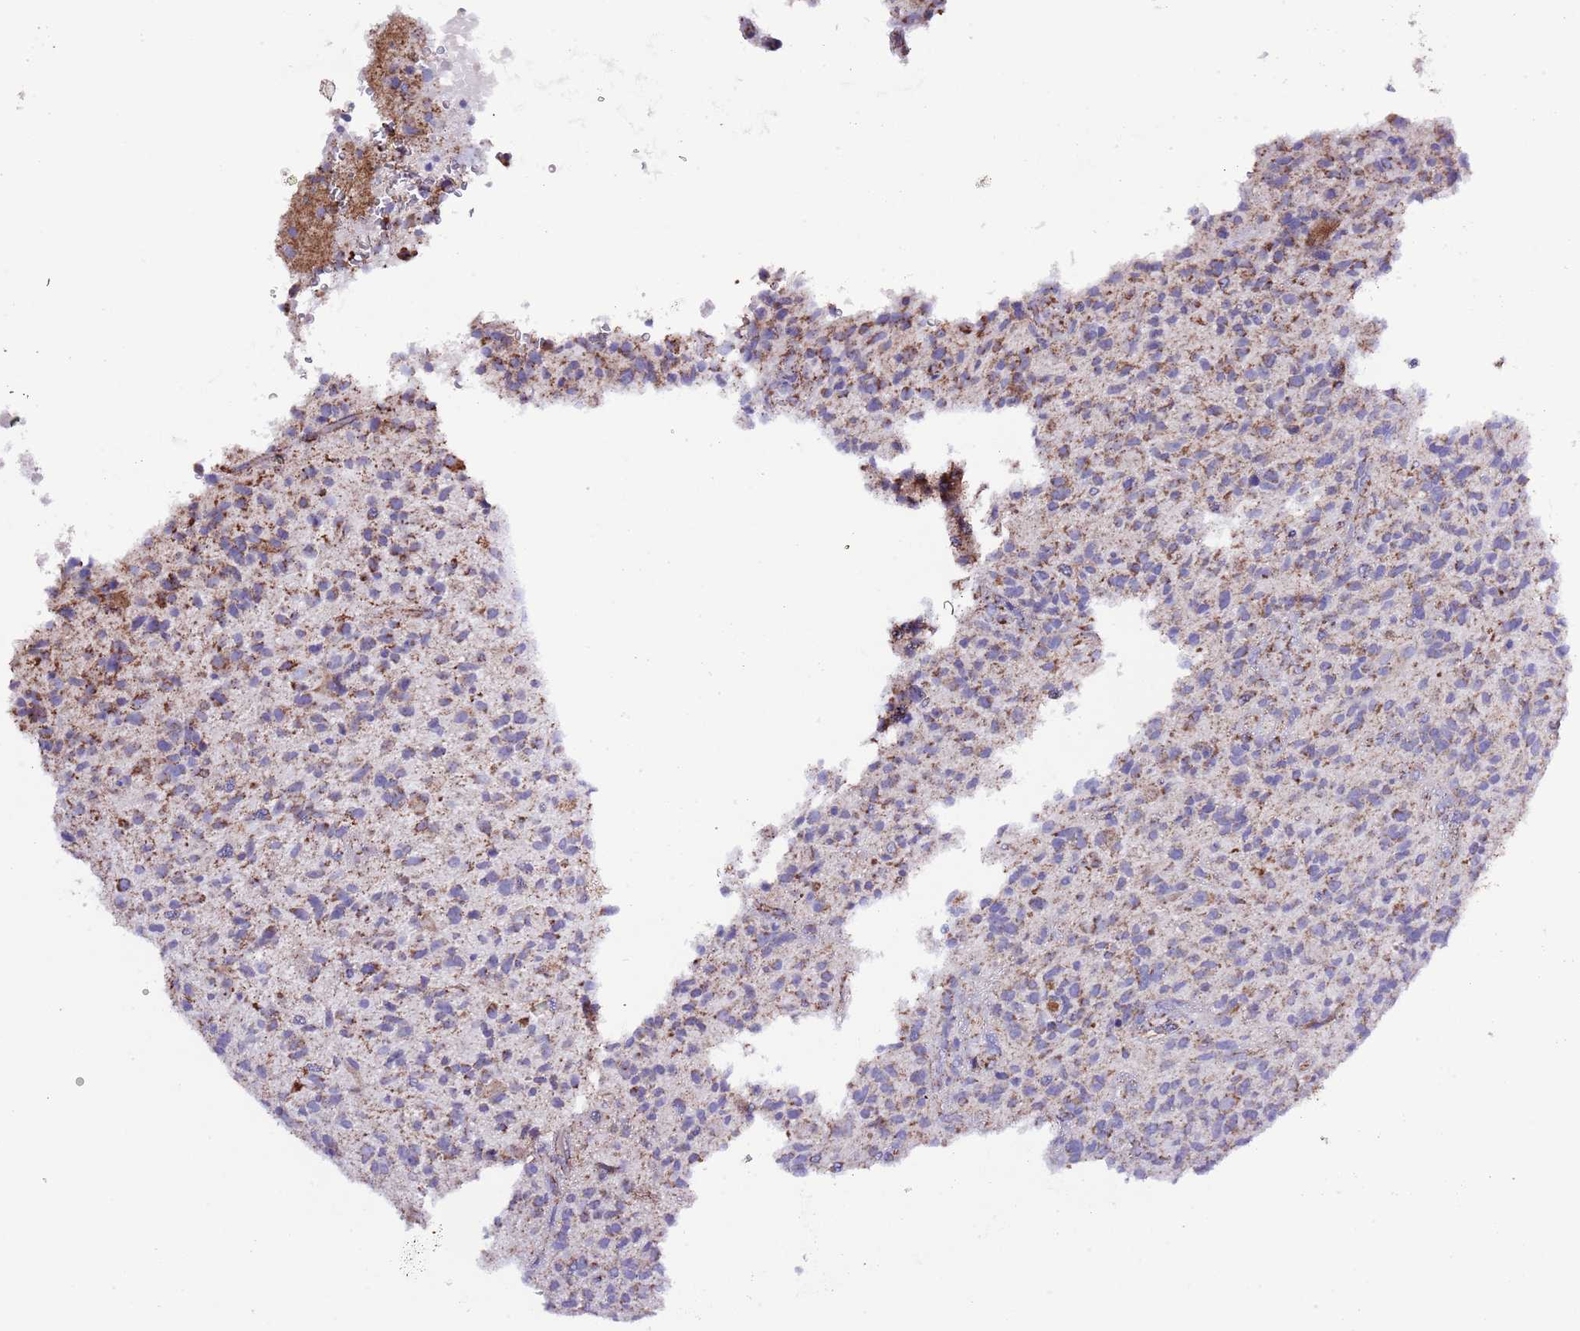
{"staining": {"intensity": "moderate", "quantity": "<25%", "location": "cytoplasmic/membranous"}, "tissue": "glioma", "cell_type": "Tumor cells", "image_type": "cancer", "snomed": [{"axis": "morphology", "description": "Glioma, malignant, High grade"}, {"axis": "topography", "description": "Brain"}], "caption": "Moderate cytoplasmic/membranous protein expression is seen in approximately <25% of tumor cells in glioma.", "gene": "TEKTIP1", "patient": {"sex": "male", "age": 47}}